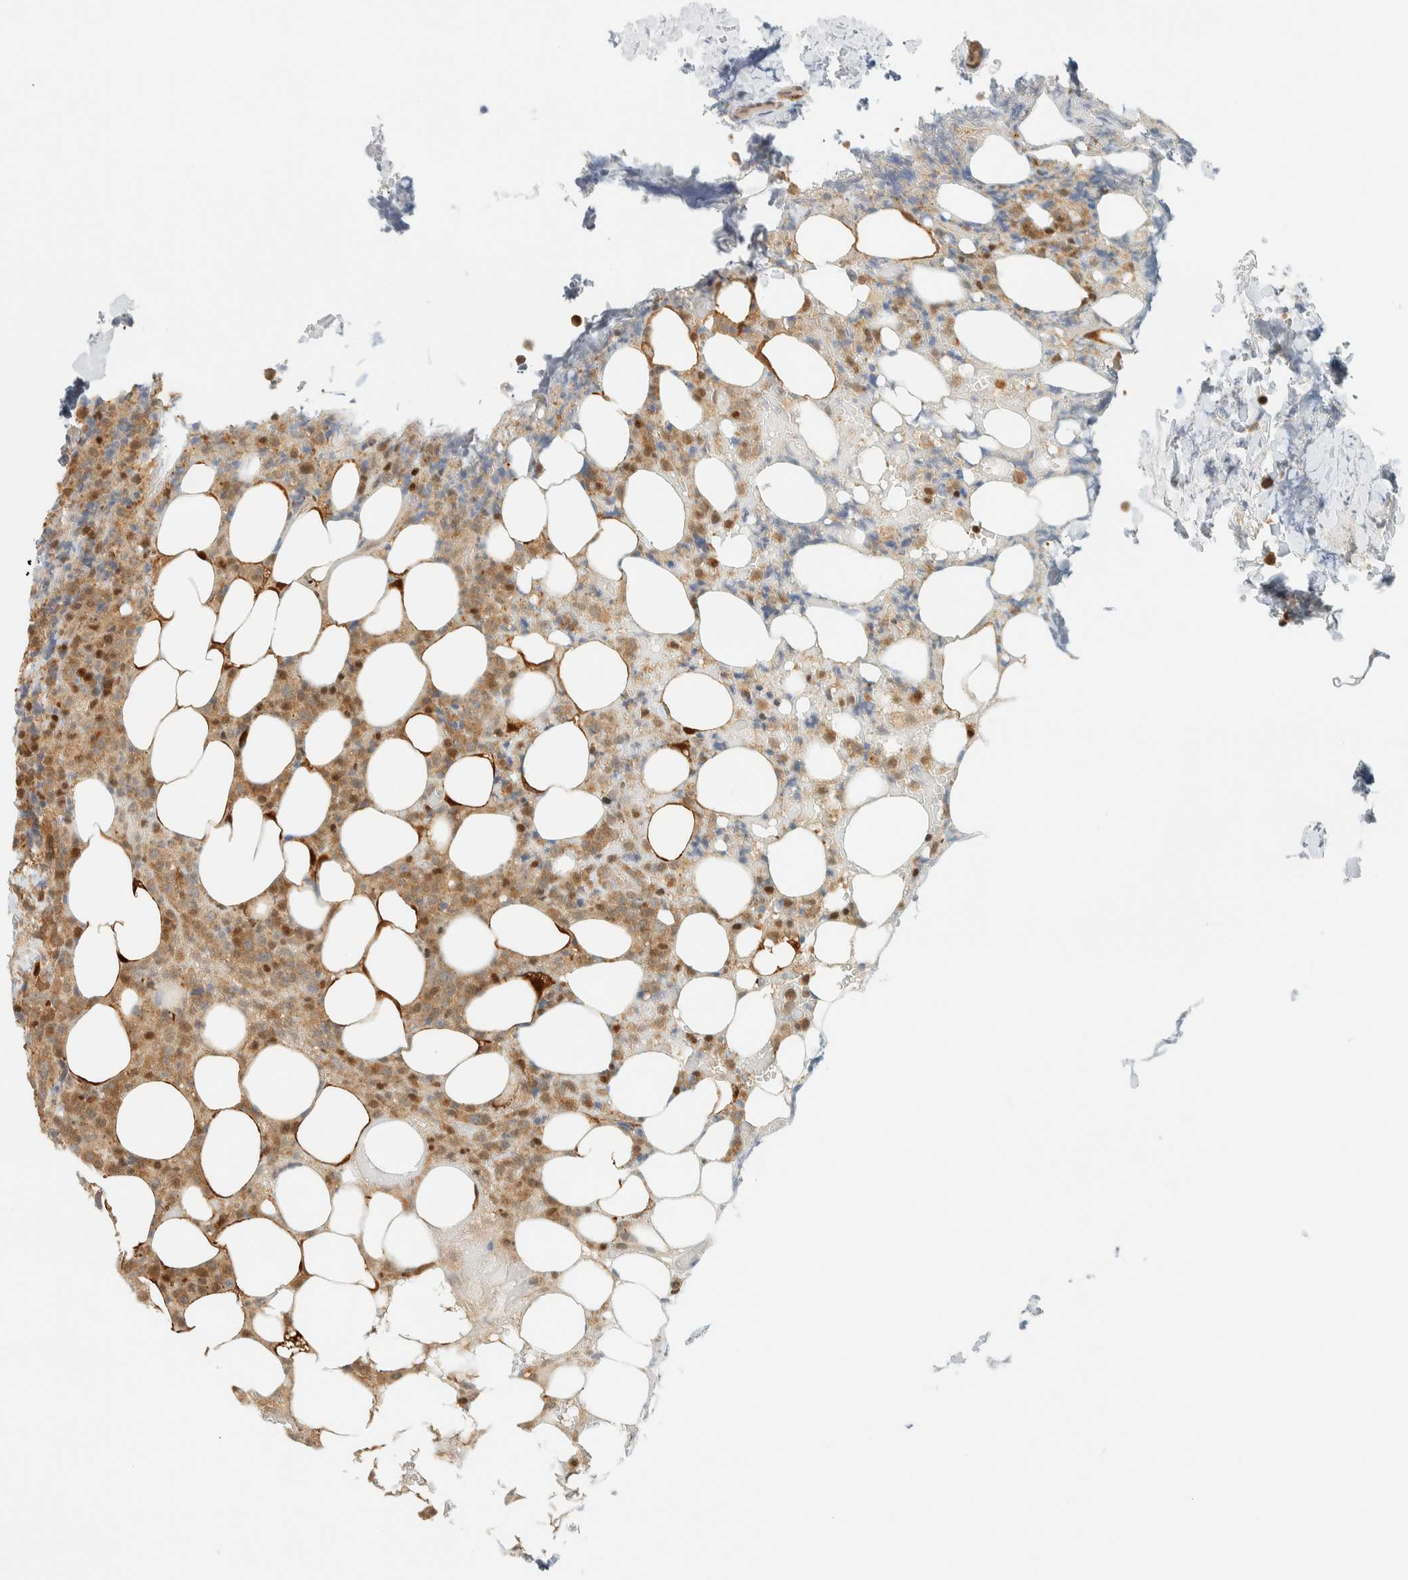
{"staining": {"intensity": "moderate", "quantity": ">75%", "location": "cytoplasmic/membranous"}, "tissue": "lymphoma", "cell_type": "Tumor cells", "image_type": "cancer", "snomed": [{"axis": "morphology", "description": "Malignant lymphoma, non-Hodgkin's type, High grade"}, {"axis": "topography", "description": "Lymph node"}], "caption": "This is an image of immunohistochemistry (IHC) staining of malignant lymphoma, non-Hodgkin's type (high-grade), which shows moderate expression in the cytoplasmic/membranous of tumor cells.", "gene": "ZBTB37", "patient": {"sex": "male", "age": 13}}